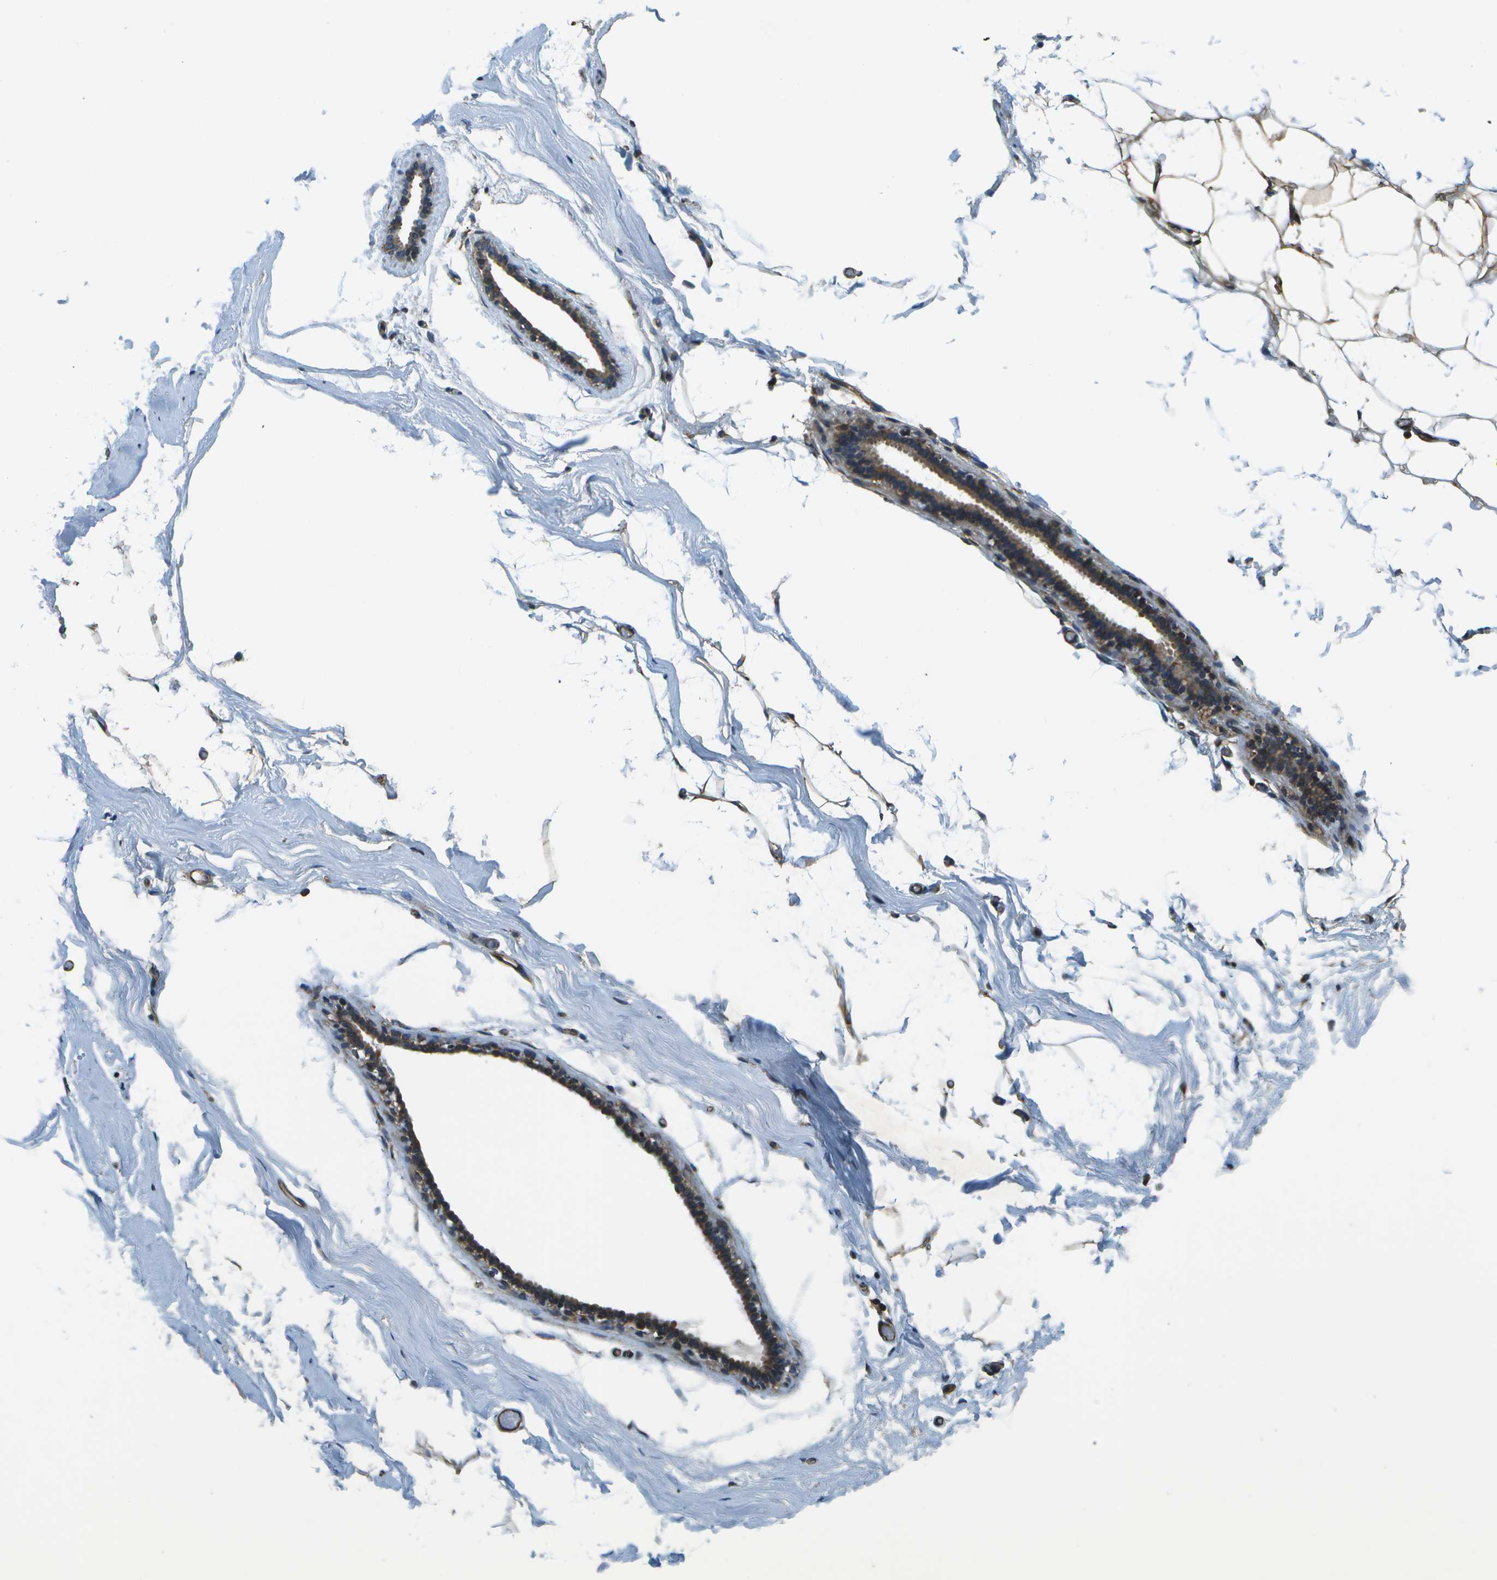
{"staining": {"intensity": "moderate", "quantity": ">75%", "location": "cytoplasmic/membranous"}, "tissue": "adipose tissue", "cell_type": "Adipocytes", "image_type": "normal", "snomed": [{"axis": "morphology", "description": "Normal tissue, NOS"}, {"axis": "topography", "description": "Breast"}, {"axis": "topography", "description": "Soft tissue"}], "caption": "The photomicrograph displays immunohistochemical staining of benign adipose tissue. There is moderate cytoplasmic/membranous positivity is present in approximately >75% of adipocytes.", "gene": "ESYT1", "patient": {"sex": "female", "age": 75}}